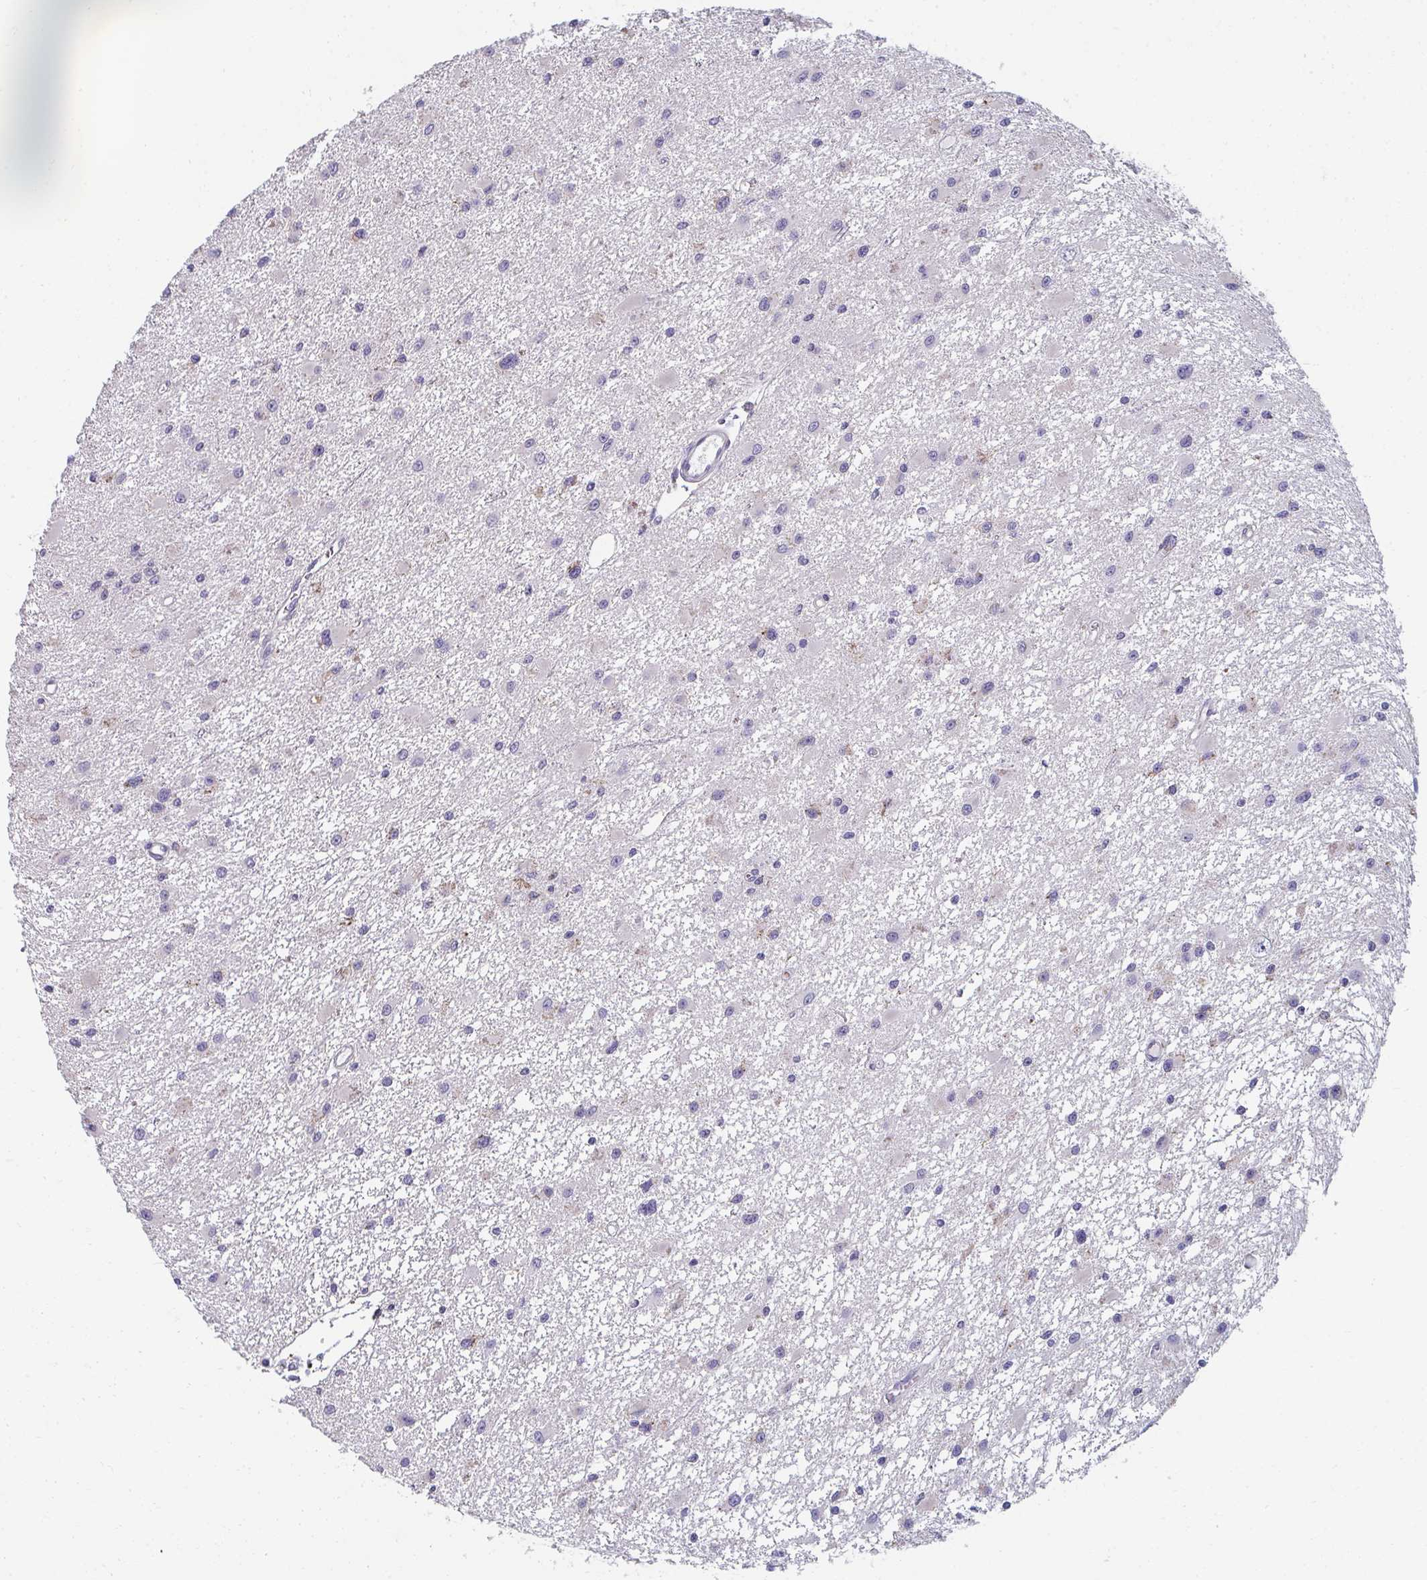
{"staining": {"intensity": "negative", "quantity": "none", "location": "none"}, "tissue": "glioma", "cell_type": "Tumor cells", "image_type": "cancer", "snomed": [{"axis": "morphology", "description": "Glioma, malignant, High grade"}, {"axis": "topography", "description": "Brain"}], "caption": "Human malignant glioma (high-grade) stained for a protein using immunohistochemistry shows no expression in tumor cells.", "gene": "EIF1AD", "patient": {"sex": "male", "age": 54}}